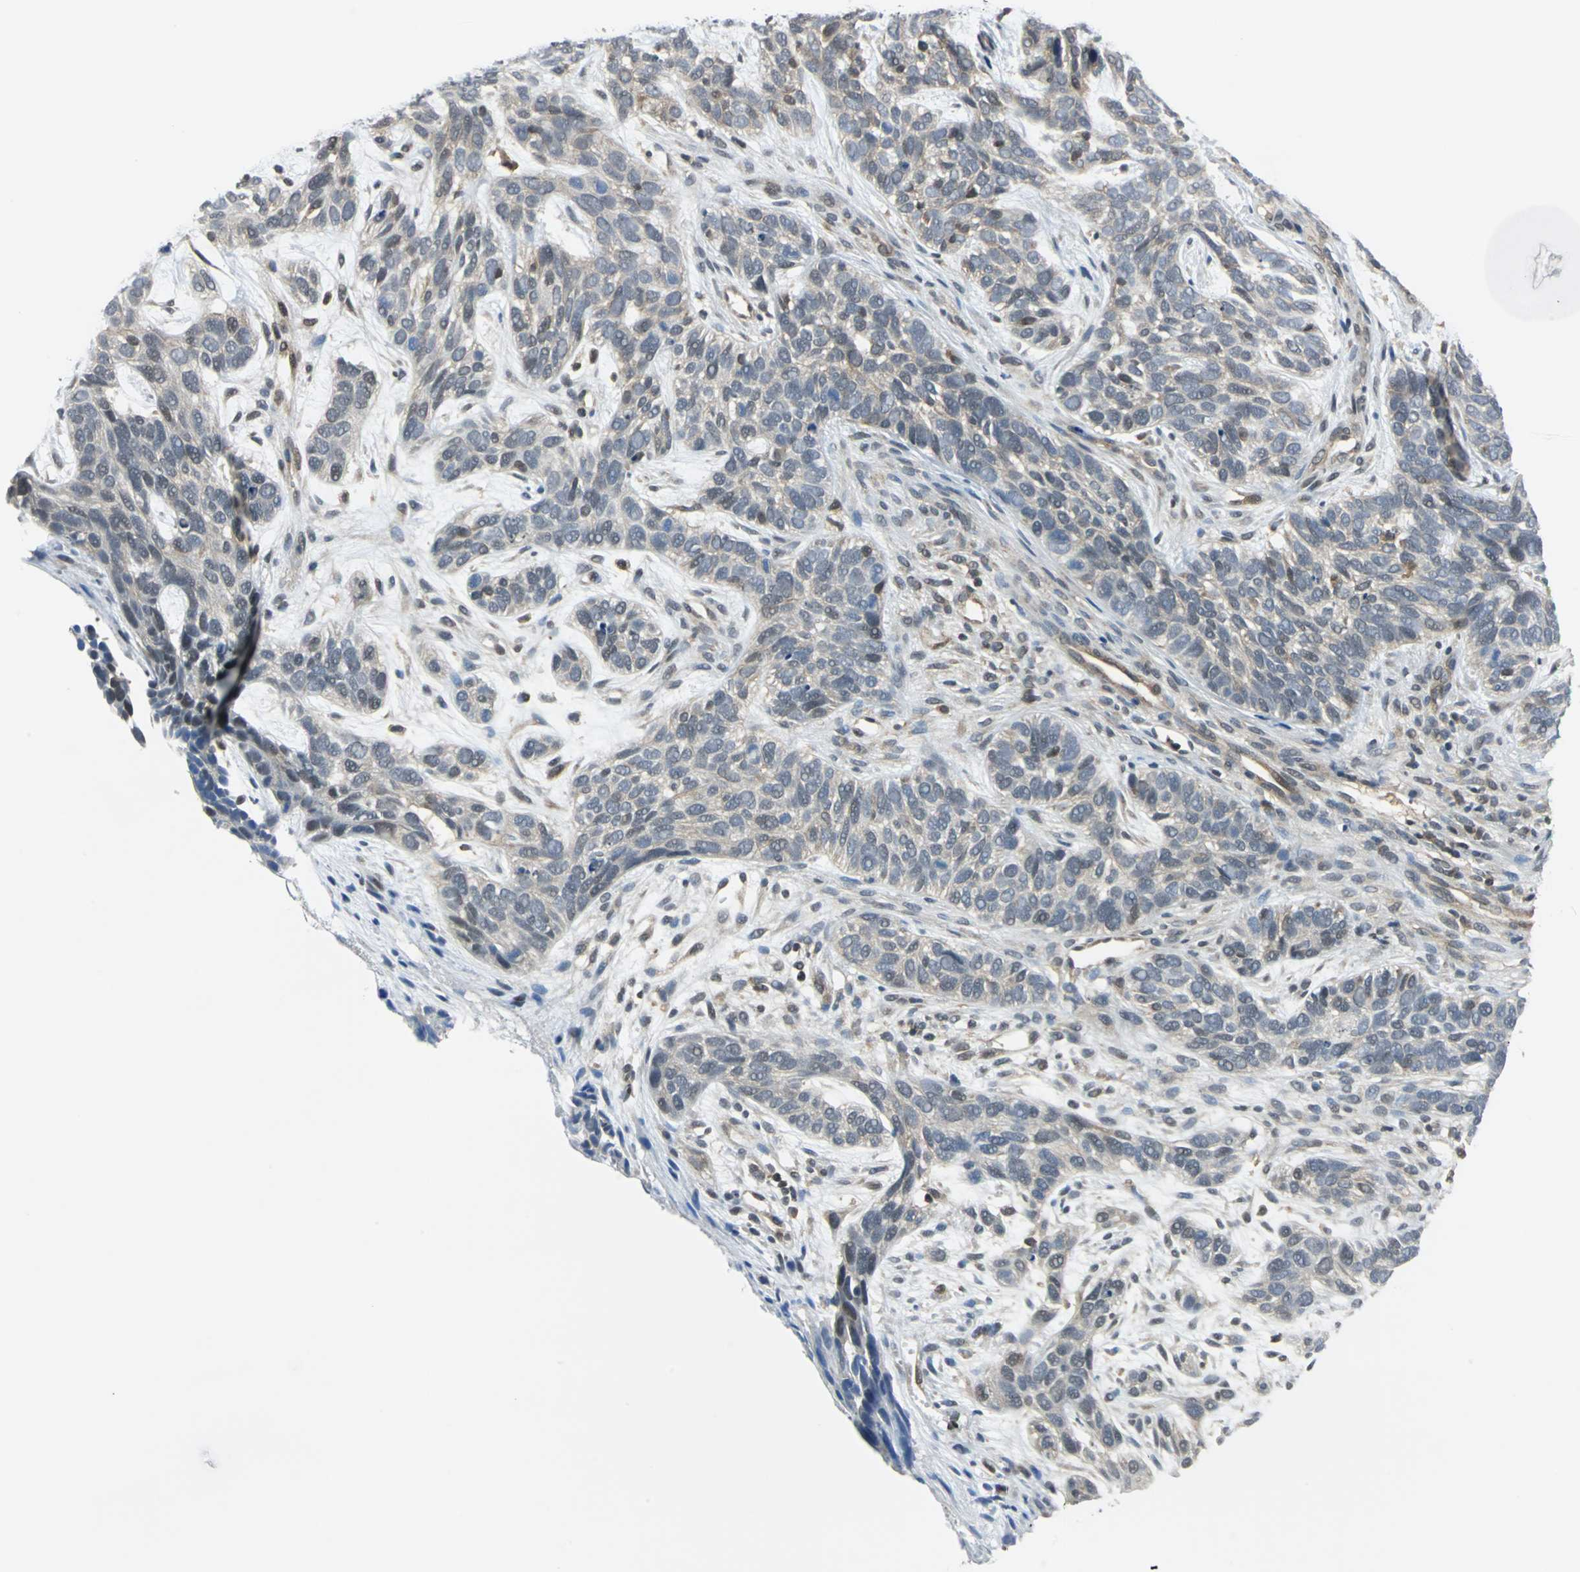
{"staining": {"intensity": "weak", "quantity": "25%-75%", "location": "cytoplasmic/membranous,nuclear"}, "tissue": "skin cancer", "cell_type": "Tumor cells", "image_type": "cancer", "snomed": [{"axis": "morphology", "description": "Basal cell carcinoma"}, {"axis": "topography", "description": "Skin"}], "caption": "Immunohistochemistry (IHC) micrograph of neoplastic tissue: basal cell carcinoma (skin) stained using immunohistochemistry exhibits low levels of weak protein expression localized specifically in the cytoplasmic/membranous and nuclear of tumor cells, appearing as a cytoplasmic/membranous and nuclear brown color.", "gene": "ARPC3", "patient": {"sex": "male", "age": 87}}